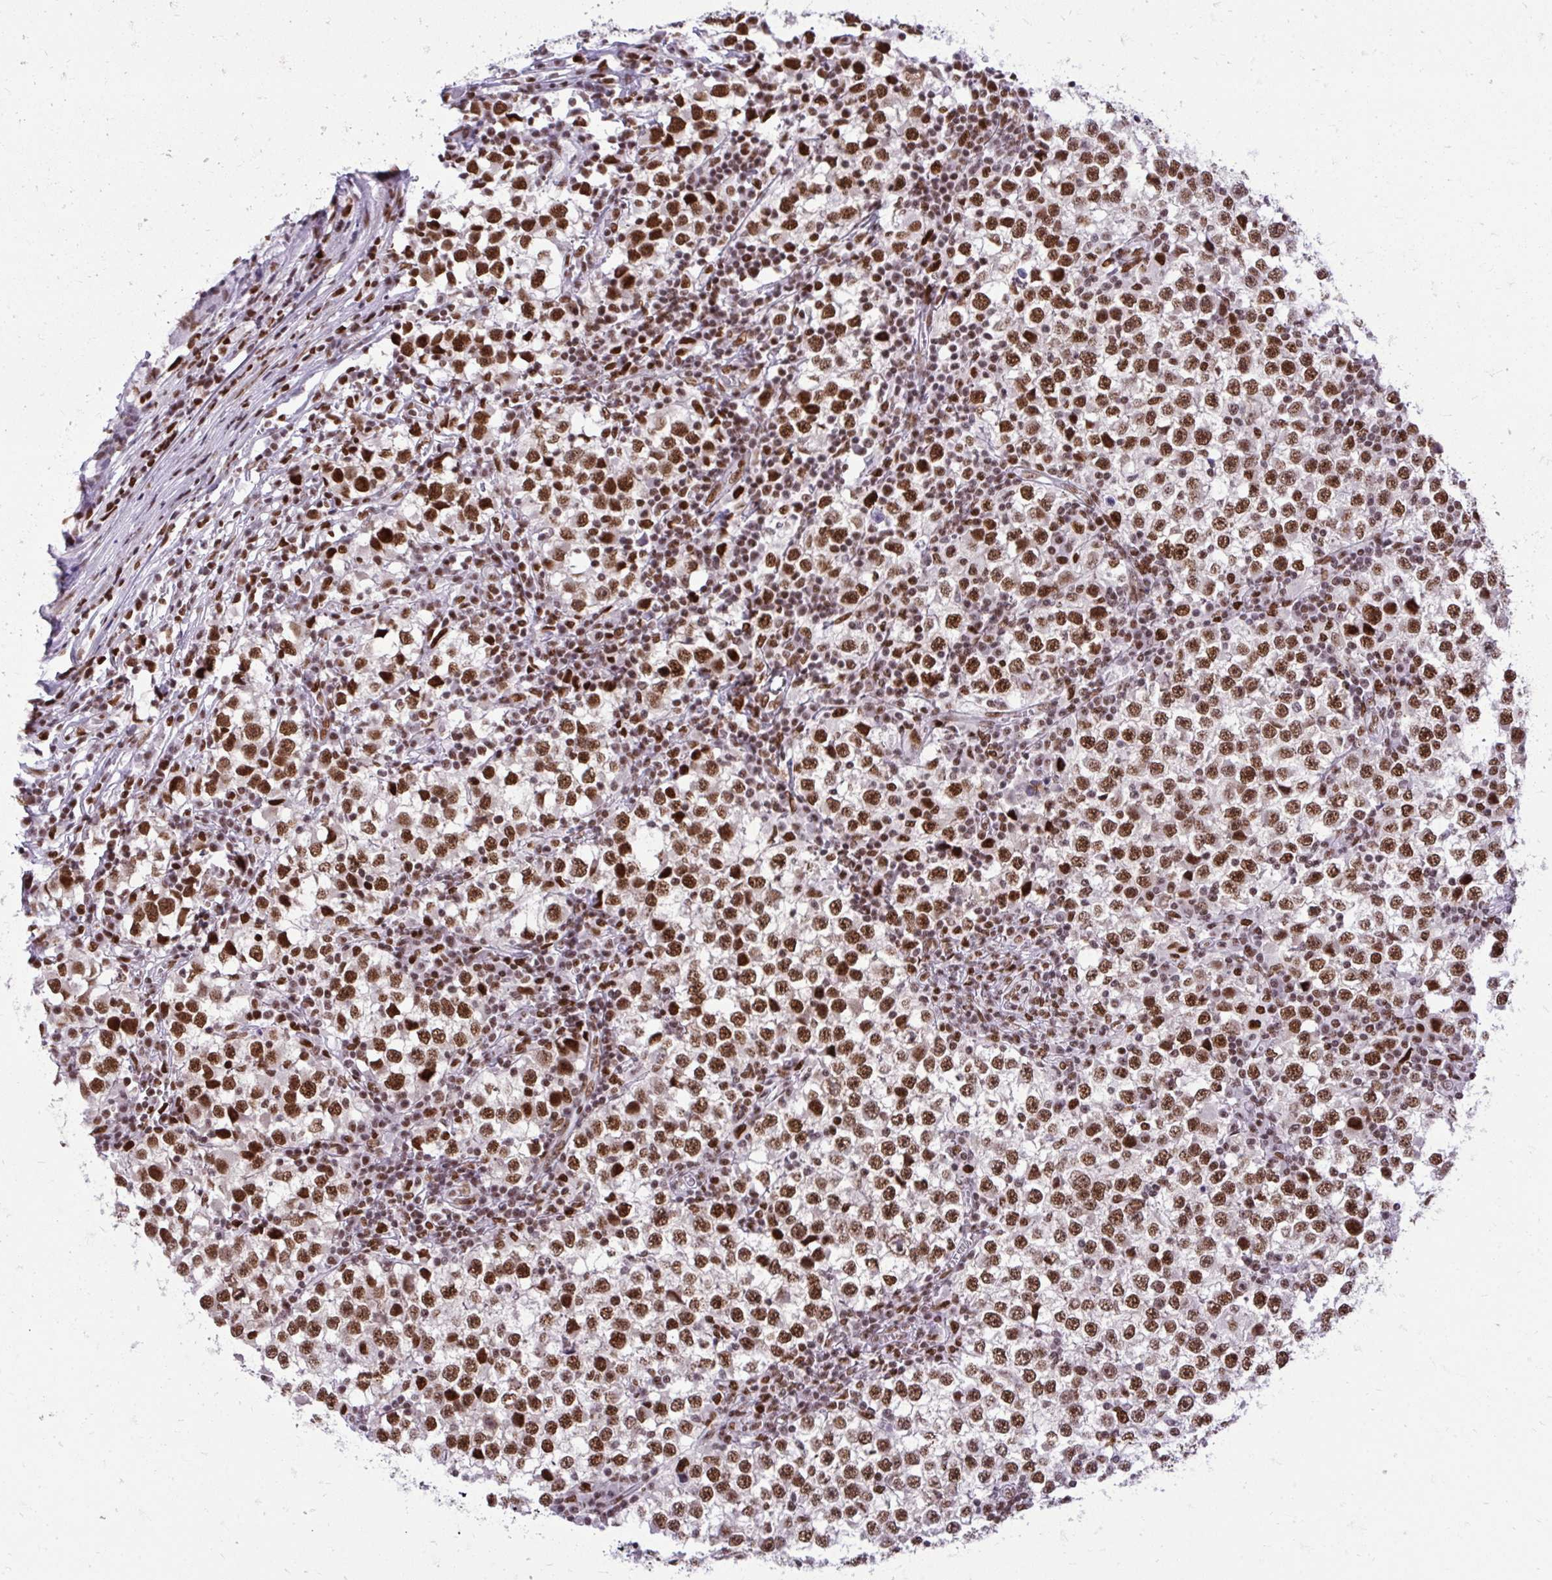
{"staining": {"intensity": "strong", "quantity": ">75%", "location": "nuclear"}, "tissue": "testis cancer", "cell_type": "Tumor cells", "image_type": "cancer", "snomed": [{"axis": "morphology", "description": "Seminoma, NOS"}, {"axis": "topography", "description": "Testis"}], "caption": "Testis cancer (seminoma) stained for a protein (brown) displays strong nuclear positive staining in about >75% of tumor cells.", "gene": "CDYL", "patient": {"sex": "male", "age": 65}}